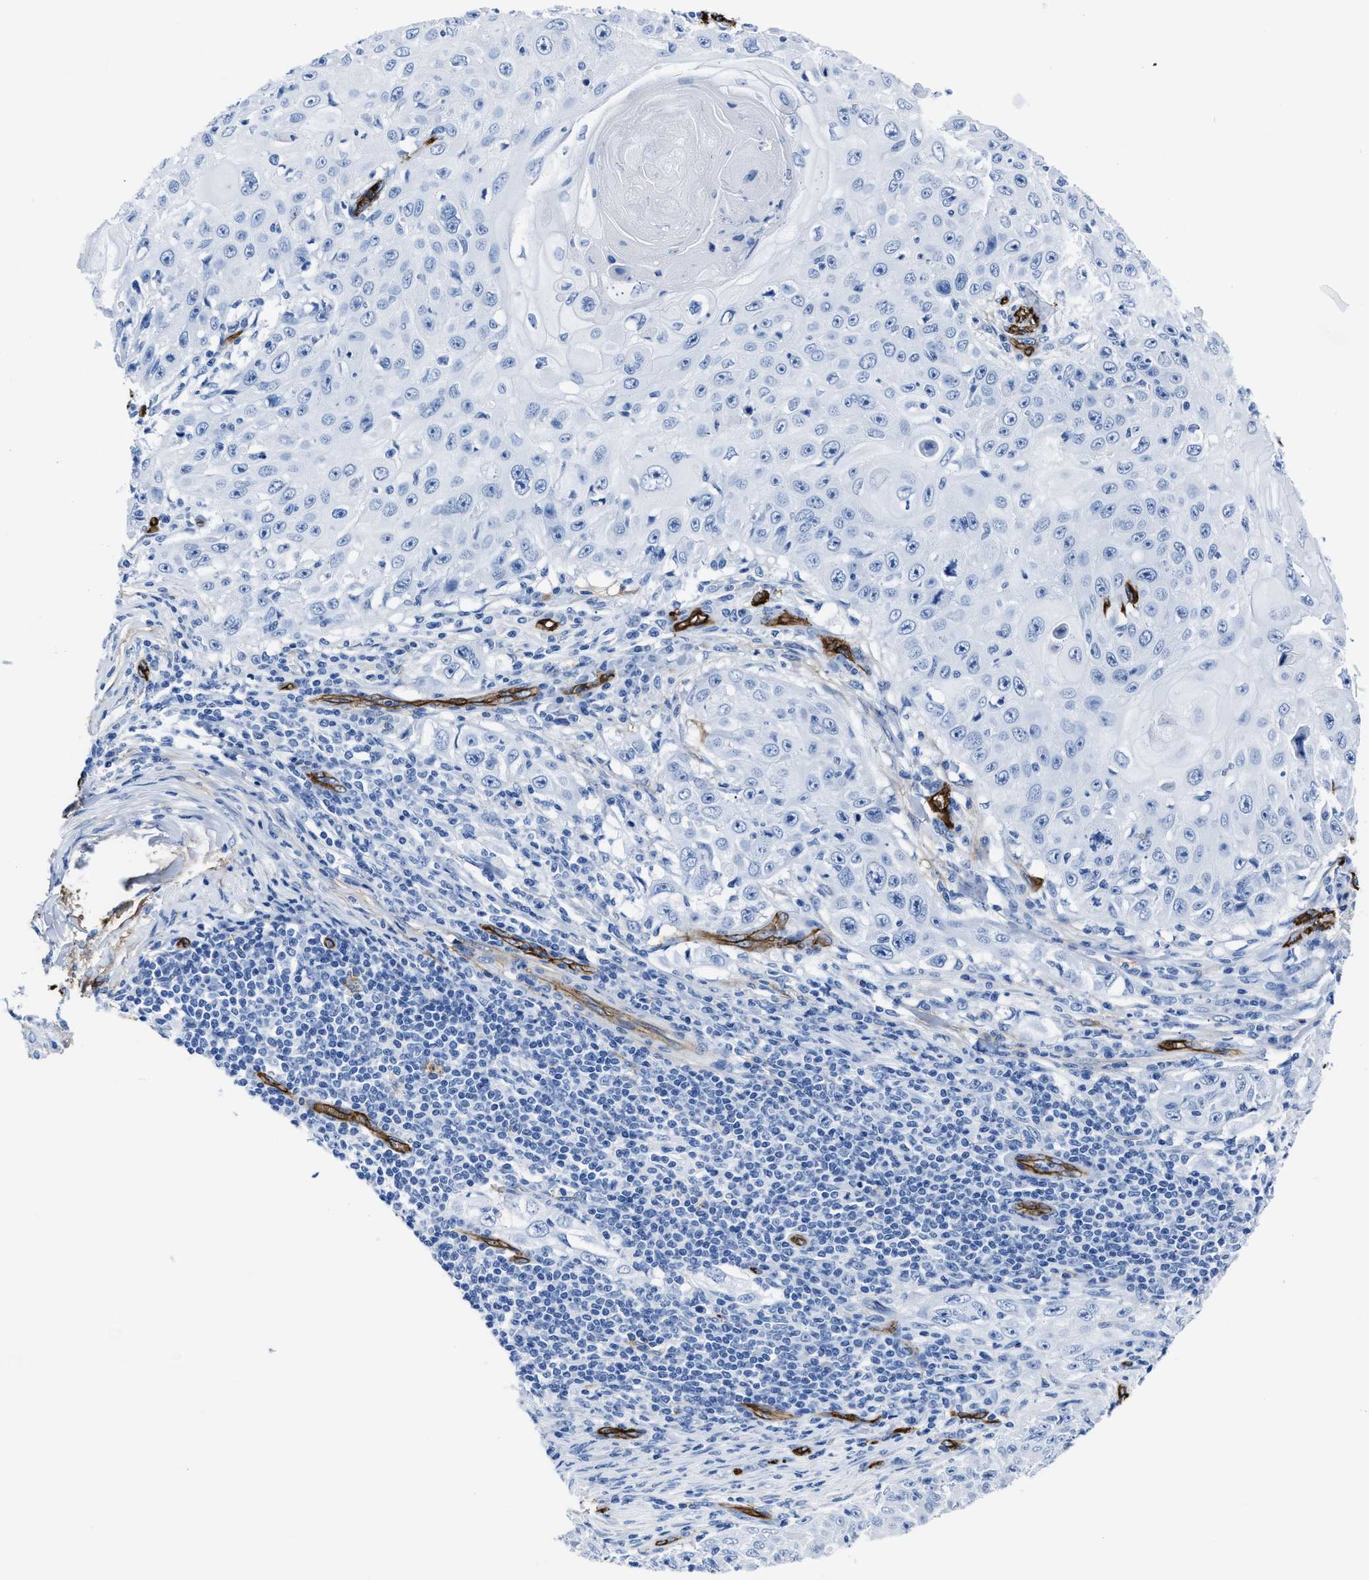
{"staining": {"intensity": "negative", "quantity": "none", "location": "none"}, "tissue": "skin cancer", "cell_type": "Tumor cells", "image_type": "cancer", "snomed": [{"axis": "morphology", "description": "Squamous cell carcinoma, NOS"}, {"axis": "topography", "description": "Skin"}], "caption": "IHC of skin squamous cell carcinoma exhibits no expression in tumor cells.", "gene": "AQP1", "patient": {"sex": "male", "age": 86}}